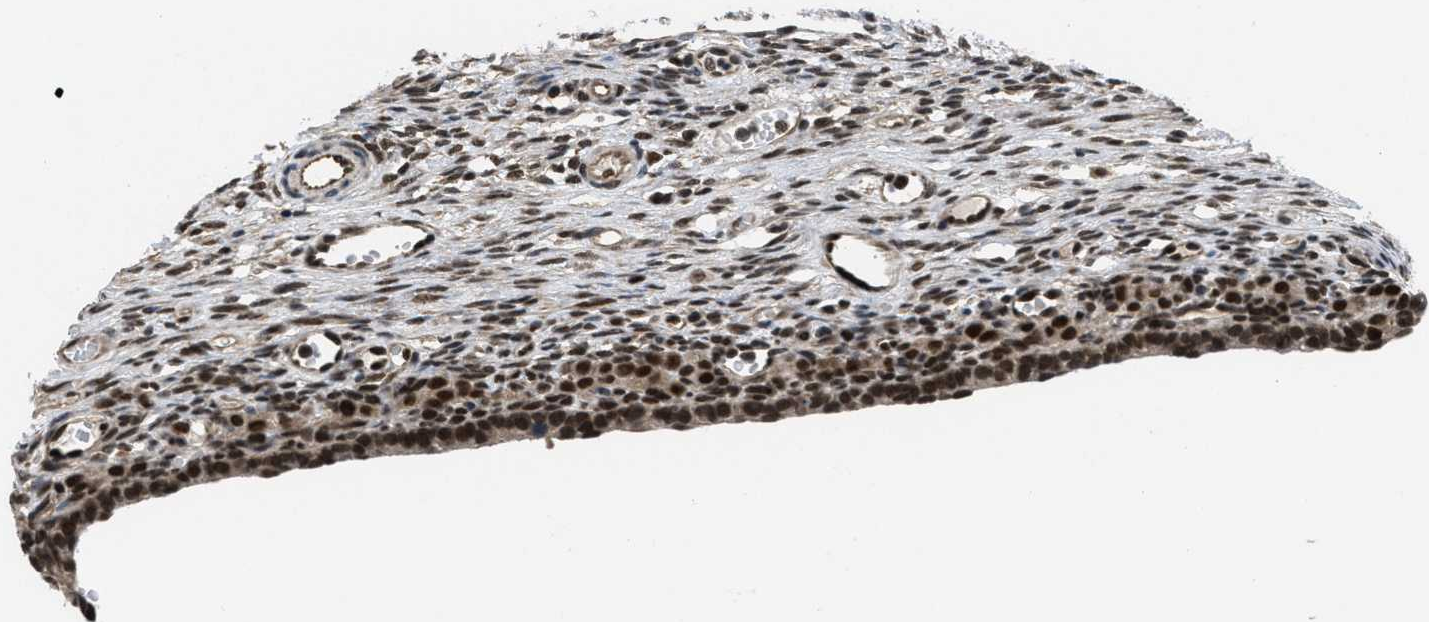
{"staining": {"intensity": "weak", "quantity": "25%-75%", "location": "cytoplasmic/membranous"}, "tissue": "ovary", "cell_type": "Ovarian stroma cells", "image_type": "normal", "snomed": [{"axis": "morphology", "description": "Normal tissue, NOS"}, {"axis": "topography", "description": "Ovary"}], "caption": "Ovarian stroma cells show weak cytoplasmic/membranous staining in about 25%-75% of cells in unremarkable ovary.", "gene": "CUL4B", "patient": {"sex": "female", "age": 33}}